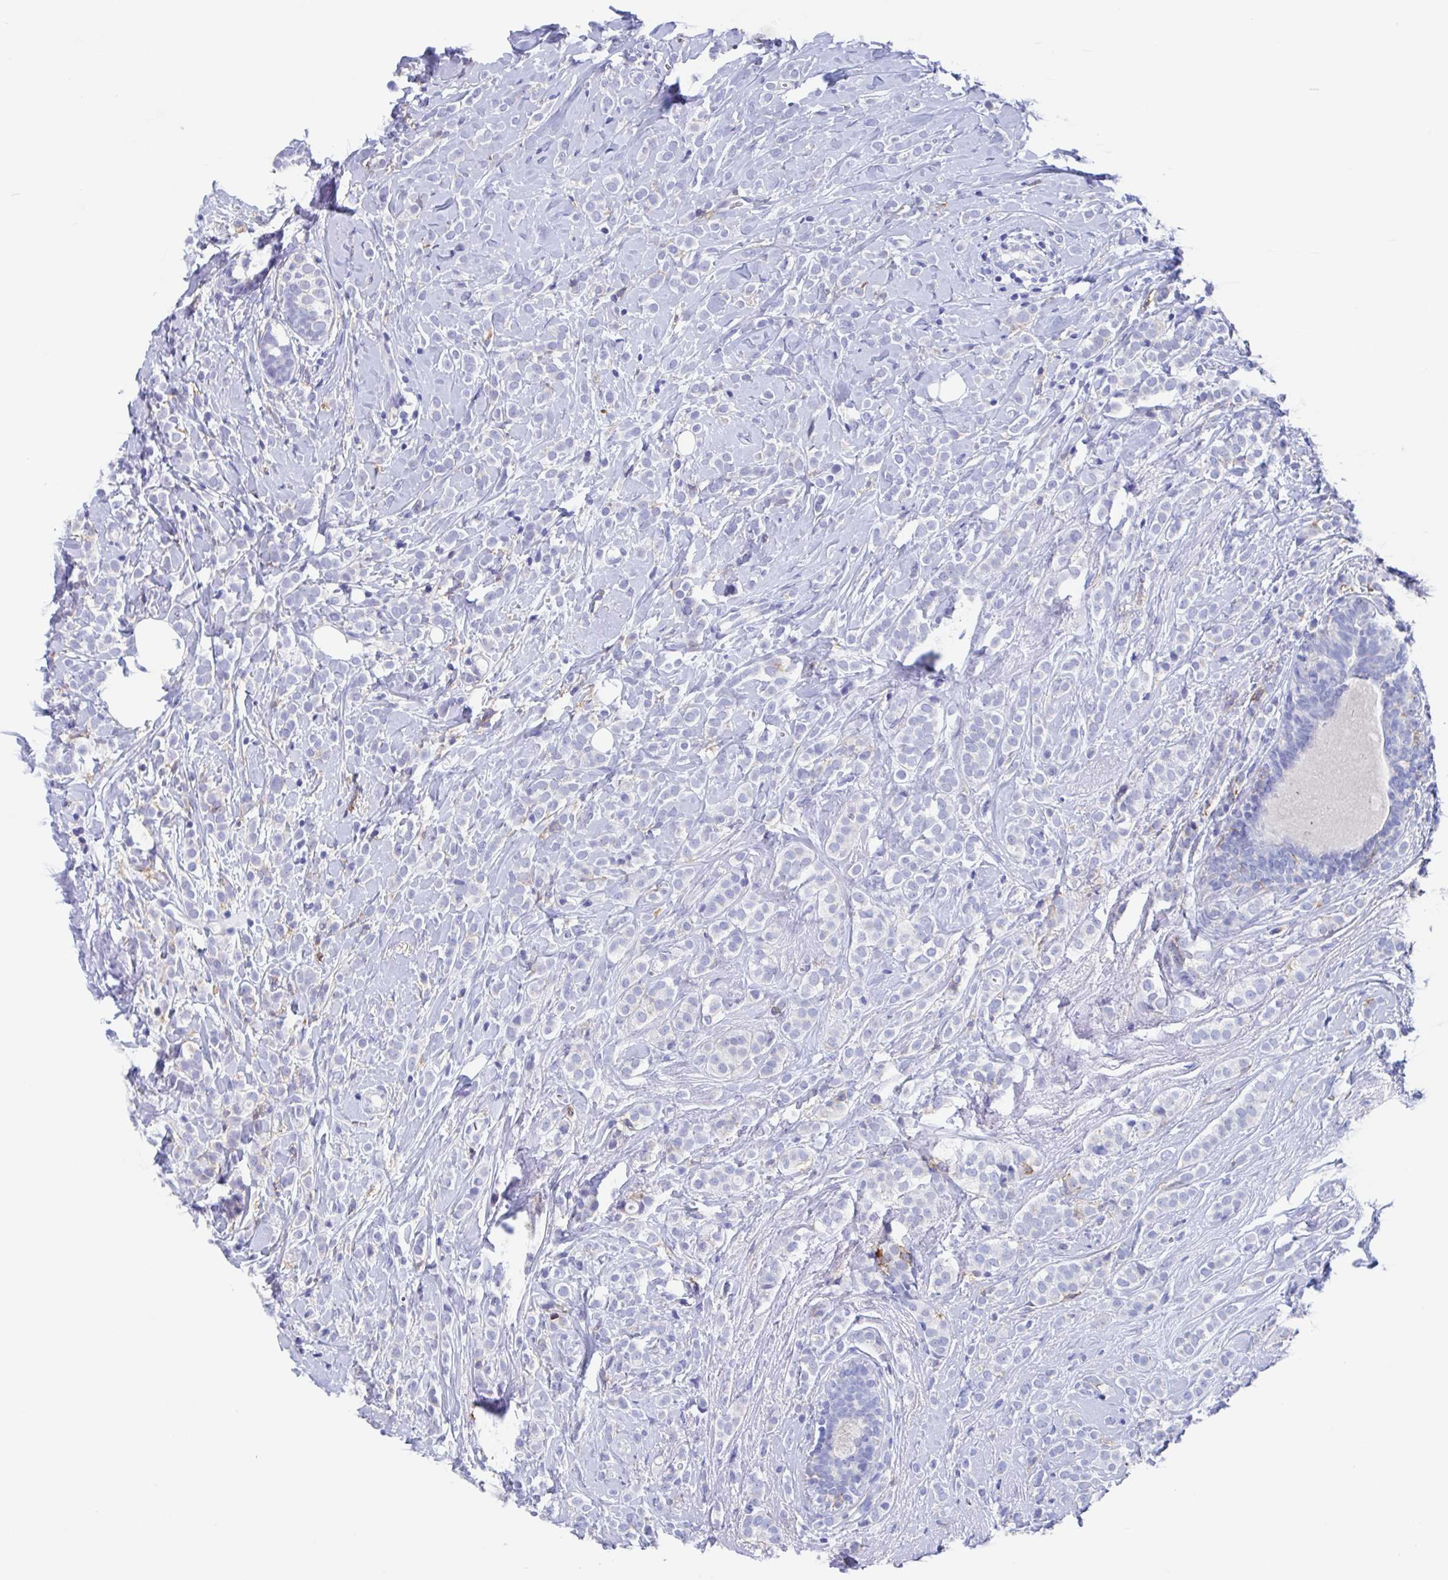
{"staining": {"intensity": "negative", "quantity": "none", "location": "none"}, "tissue": "breast cancer", "cell_type": "Tumor cells", "image_type": "cancer", "snomed": [{"axis": "morphology", "description": "Lobular carcinoma"}, {"axis": "topography", "description": "Breast"}], "caption": "Tumor cells show no significant protein expression in lobular carcinoma (breast).", "gene": "FCGR3A", "patient": {"sex": "female", "age": 49}}